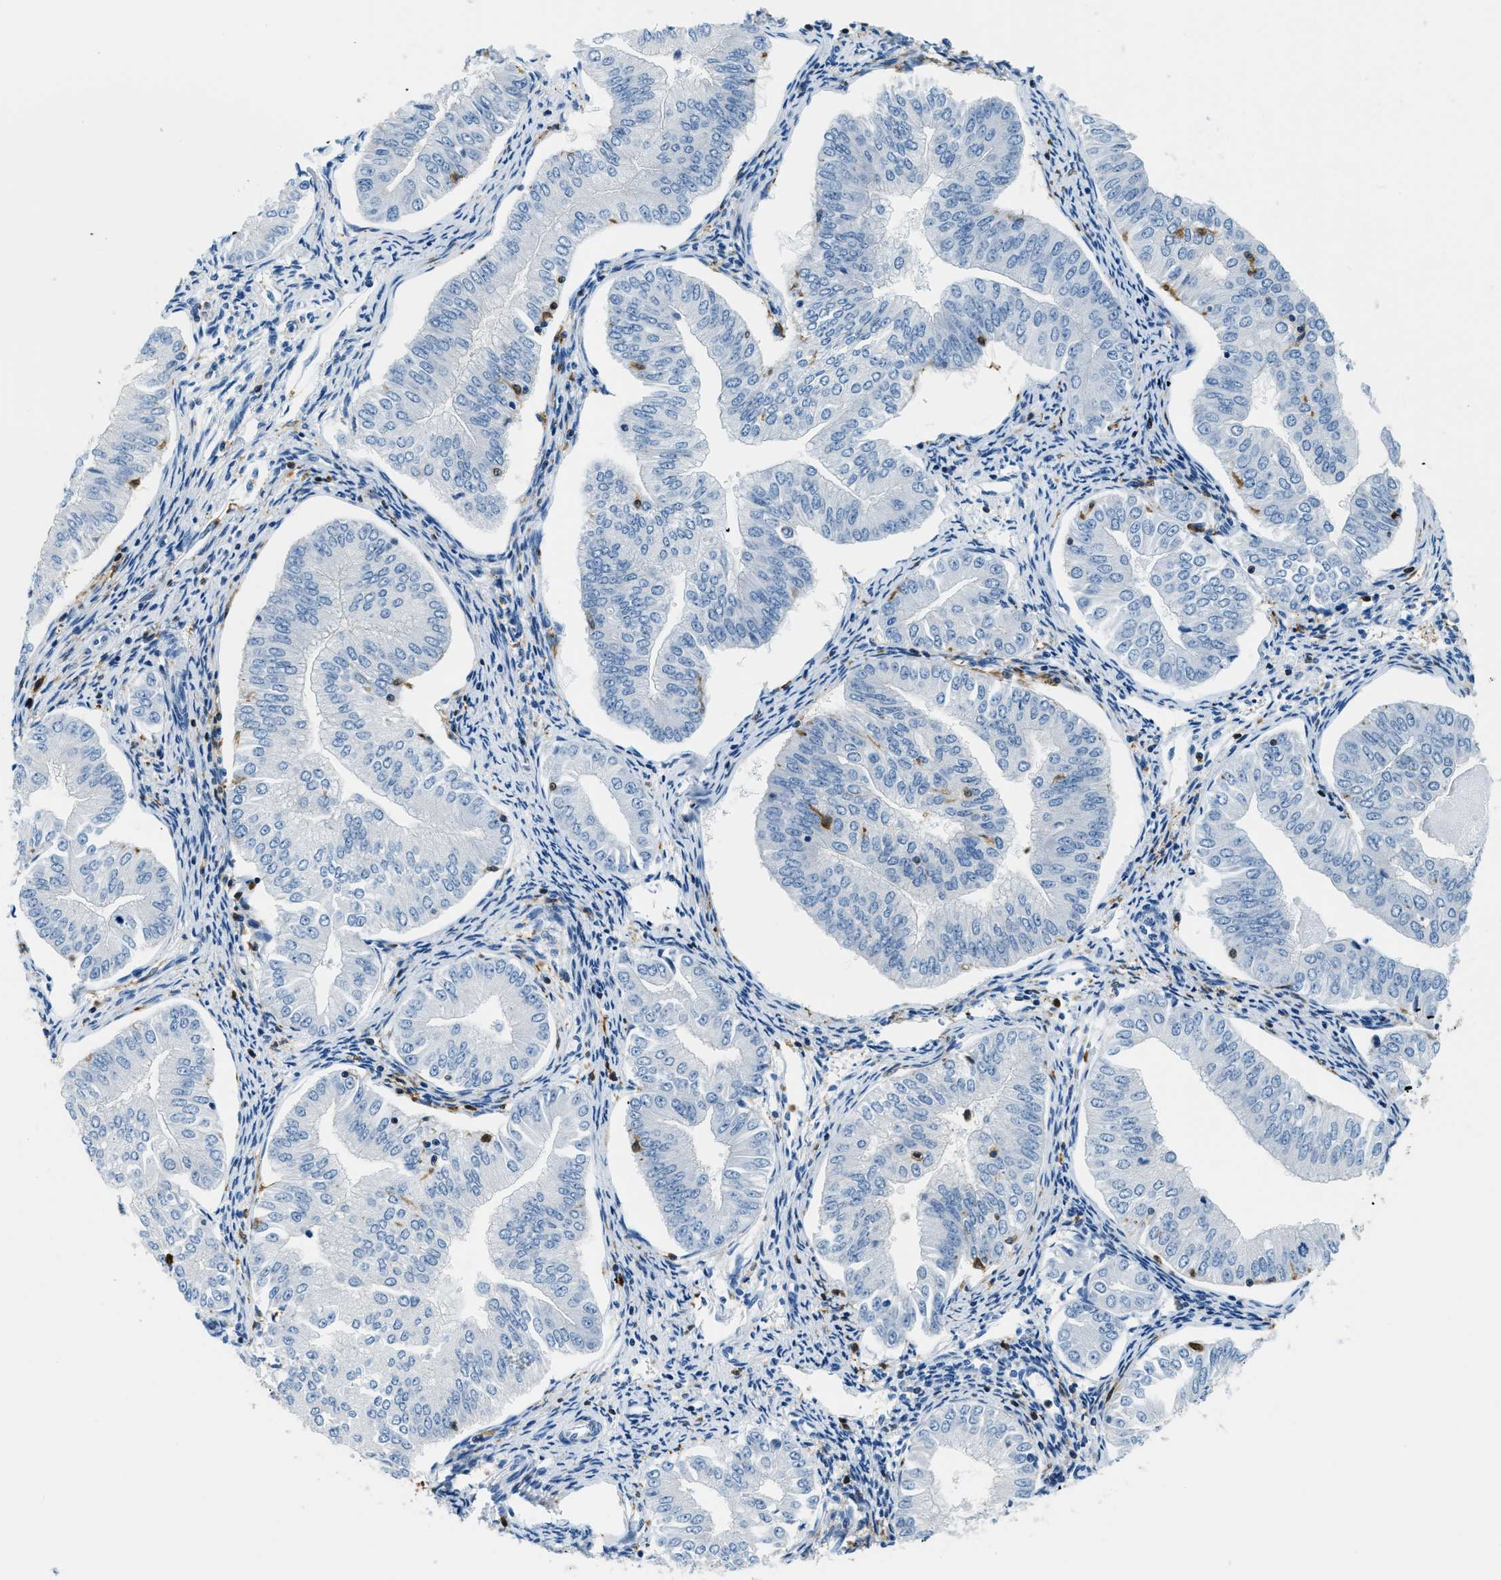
{"staining": {"intensity": "negative", "quantity": "none", "location": "none"}, "tissue": "endometrial cancer", "cell_type": "Tumor cells", "image_type": "cancer", "snomed": [{"axis": "morphology", "description": "Normal tissue, NOS"}, {"axis": "morphology", "description": "Adenocarcinoma, NOS"}, {"axis": "topography", "description": "Endometrium"}], "caption": "Human endometrial adenocarcinoma stained for a protein using immunohistochemistry (IHC) displays no staining in tumor cells.", "gene": "CAPG", "patient": {"sex": "female", "age": 53}}